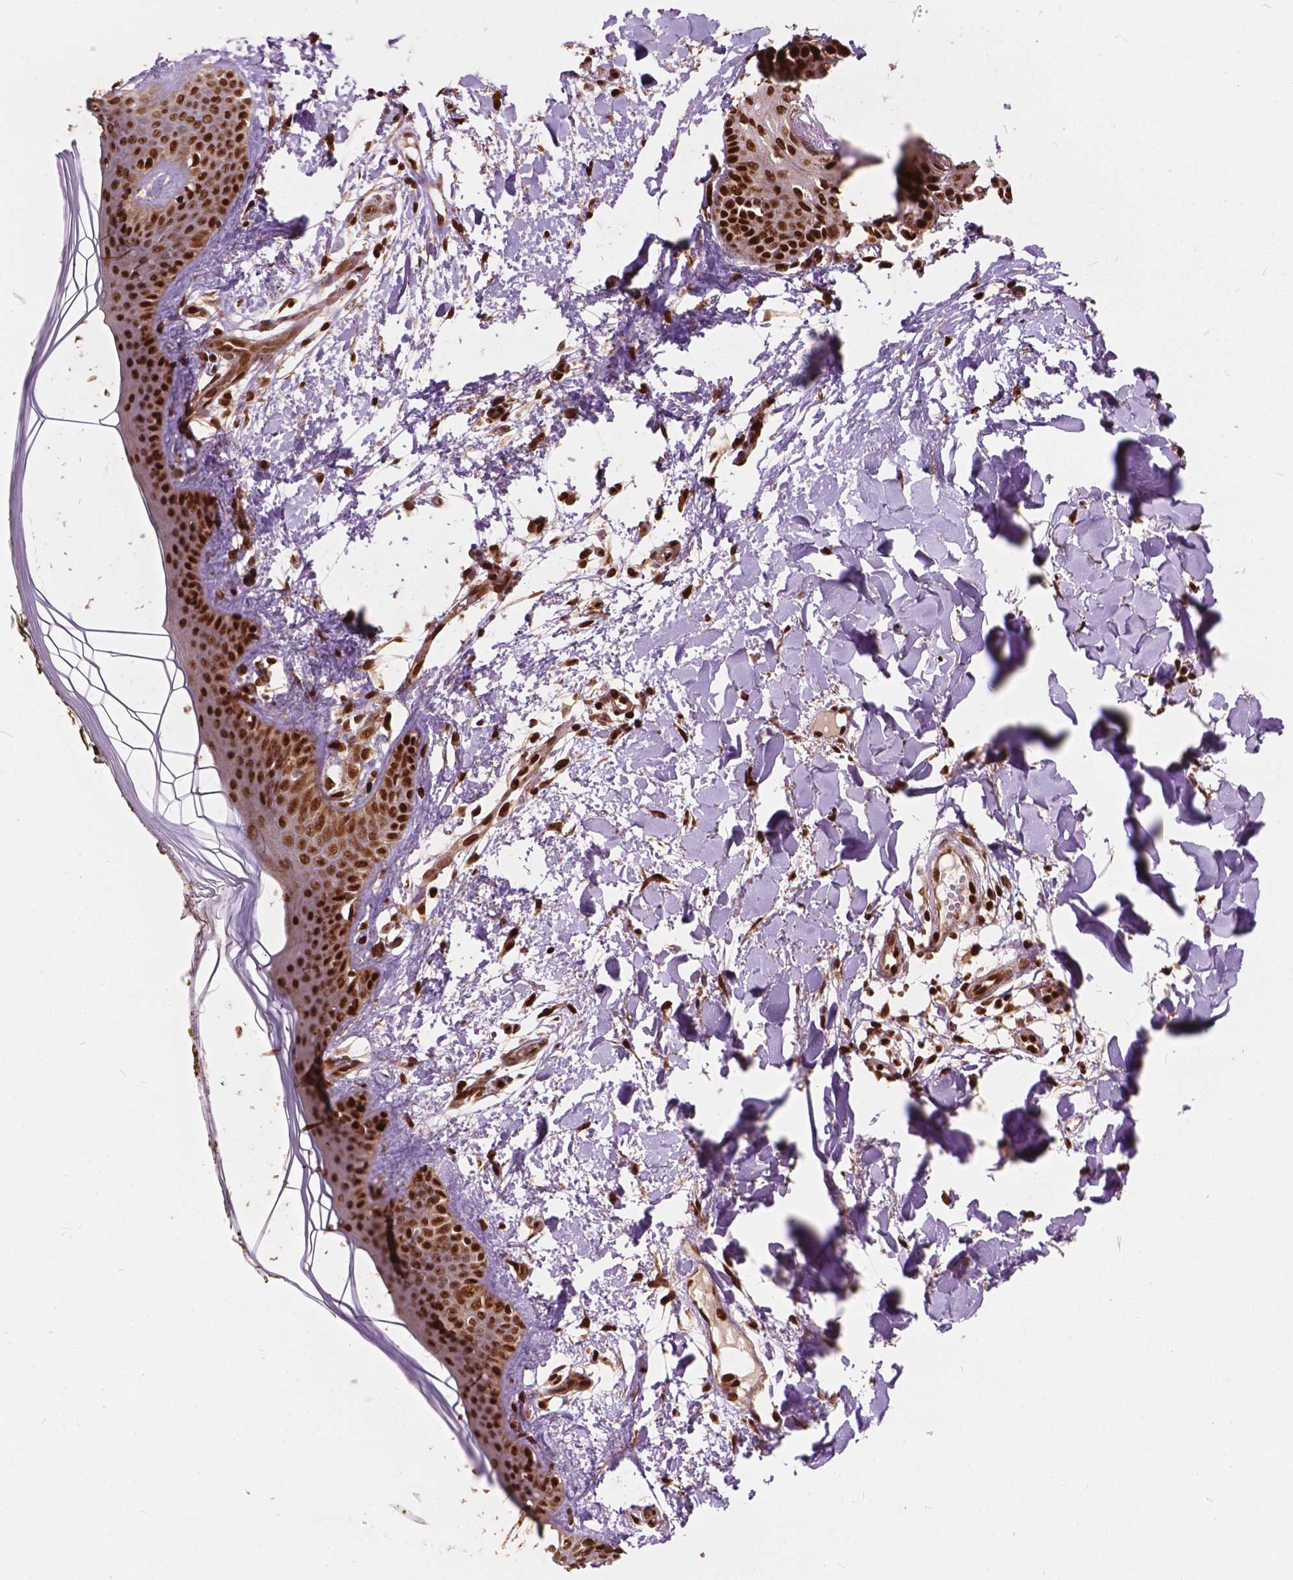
{"staining": {"intensity": "strong", "quantity": ">75%", "location": "nuclear"}, "tissue": "skin", "cell_type": "Fibroblasts", "image_type": "normal", "snomed": [{"axis": "morphology", "description": "Normal tissue, NOS"}, {"axis": "topography", "description": "Skin"}], "caption": "Human skin stained with a brown dye reveals strong nuclear positive expression in about >75% of fibroblasts.", "gene": "ANP32A", "patient": {"sex": "female", "age": 34}}